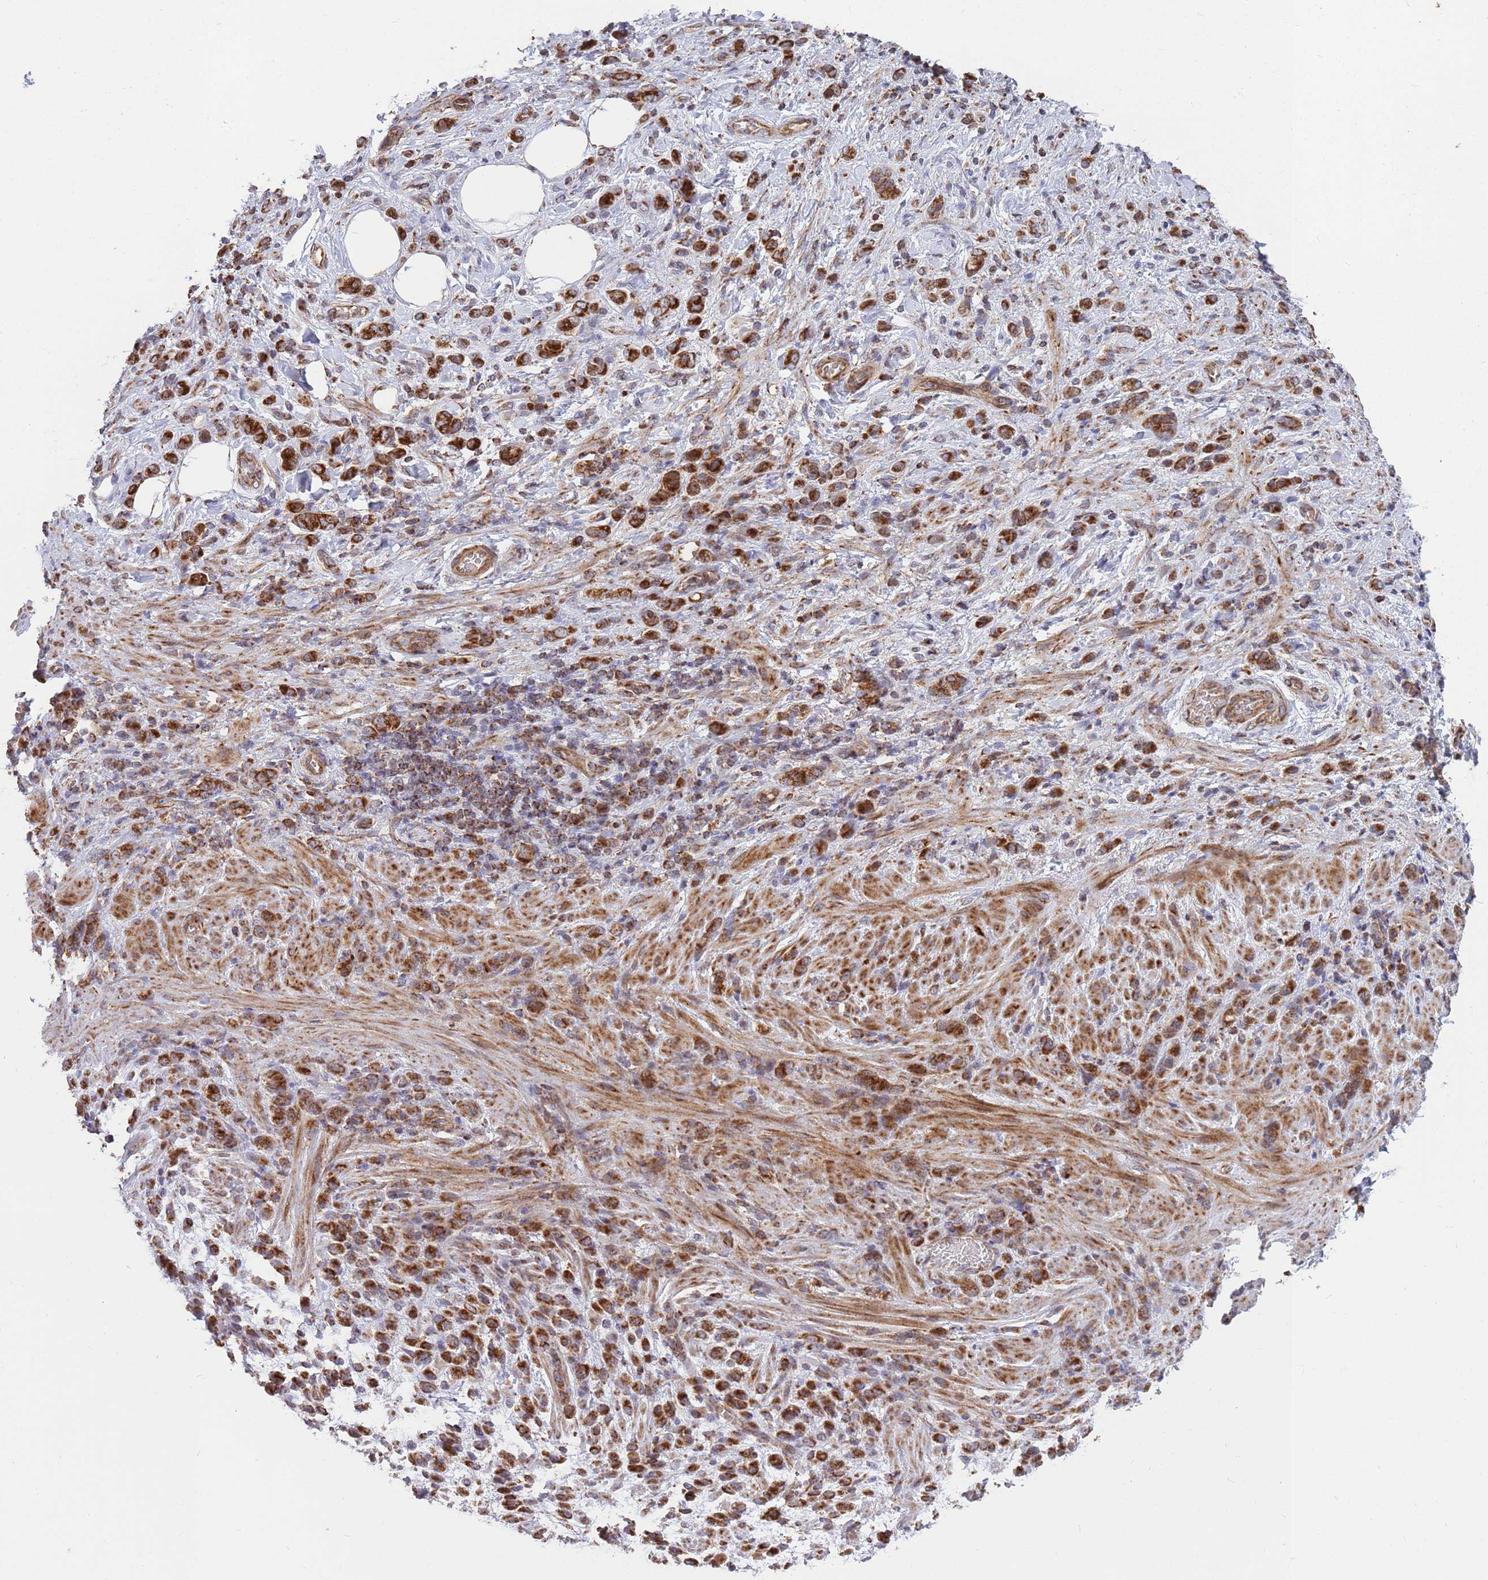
{"staining": {"intensity": "strong", "quantity": ">75%", "location": "cytoplasmic/membranous"}, "tissue": "stomach cancer", "cell_type": "Tumor cells", "image_type": "cancer", "snomed": [{"axis": "morphology", "description": "Adenocarcinoma, NOS"}, {"axis": "topography", "description": "Stomach"}], "caption": "Immunohistochemical staining of adenocarcinoma (stomach) demonstrates strong cytoplasmic/membranous protein staining in about >75% of tumor cells. The staining is performed using DAB (3,3'-diaminobenzidine) brown chromogen to label protein expression. The nuclei are counter-stained blue using hematoxylin.", "gene": "ATP5PD", "patient": {"sex": "male", "age": 77}}